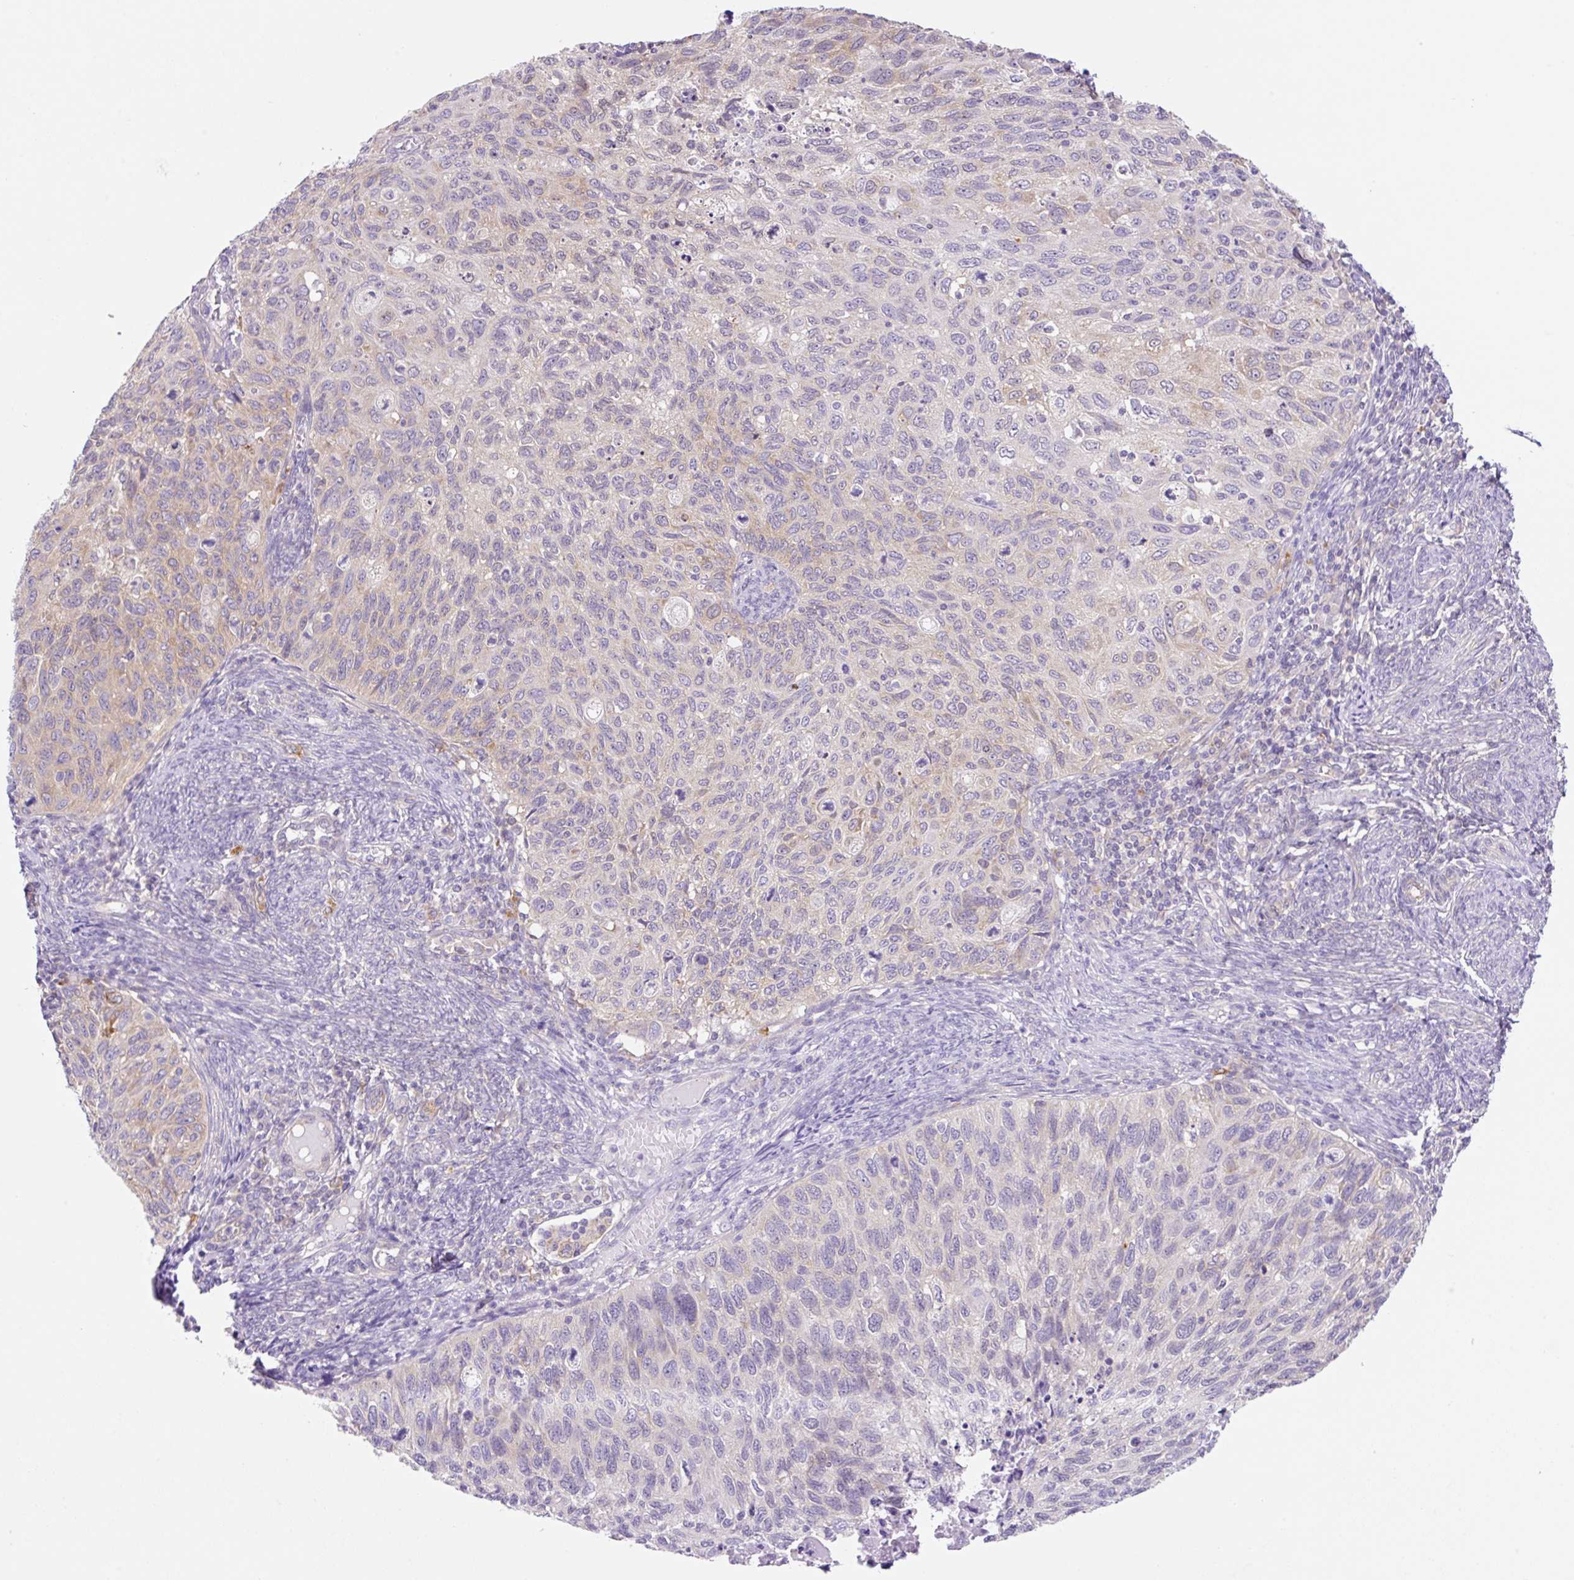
{"staining": {"intensity": "moderate", "quantity": "<25%", "location": "cytoplasmic/membranous"}, "tissue": "cervical cancer", "cell_type": "Tumor cells", "image_type": "cancer", "snomed": [{"axis": "morphology", "description": "Squamous cell carcinoma, NOS"}, {"axis": "topography", "description": "Cervix"}], "caption": "Immunohistochemistry (DAB) staining of cervical cancer (squamous cell carcinoma) displays moderate cytoplasmic/membranous protein positivity in approximately <25% of tumor cells.", "gene": "CAMK2B", "patient": {"sex": "female", "age": 70}}